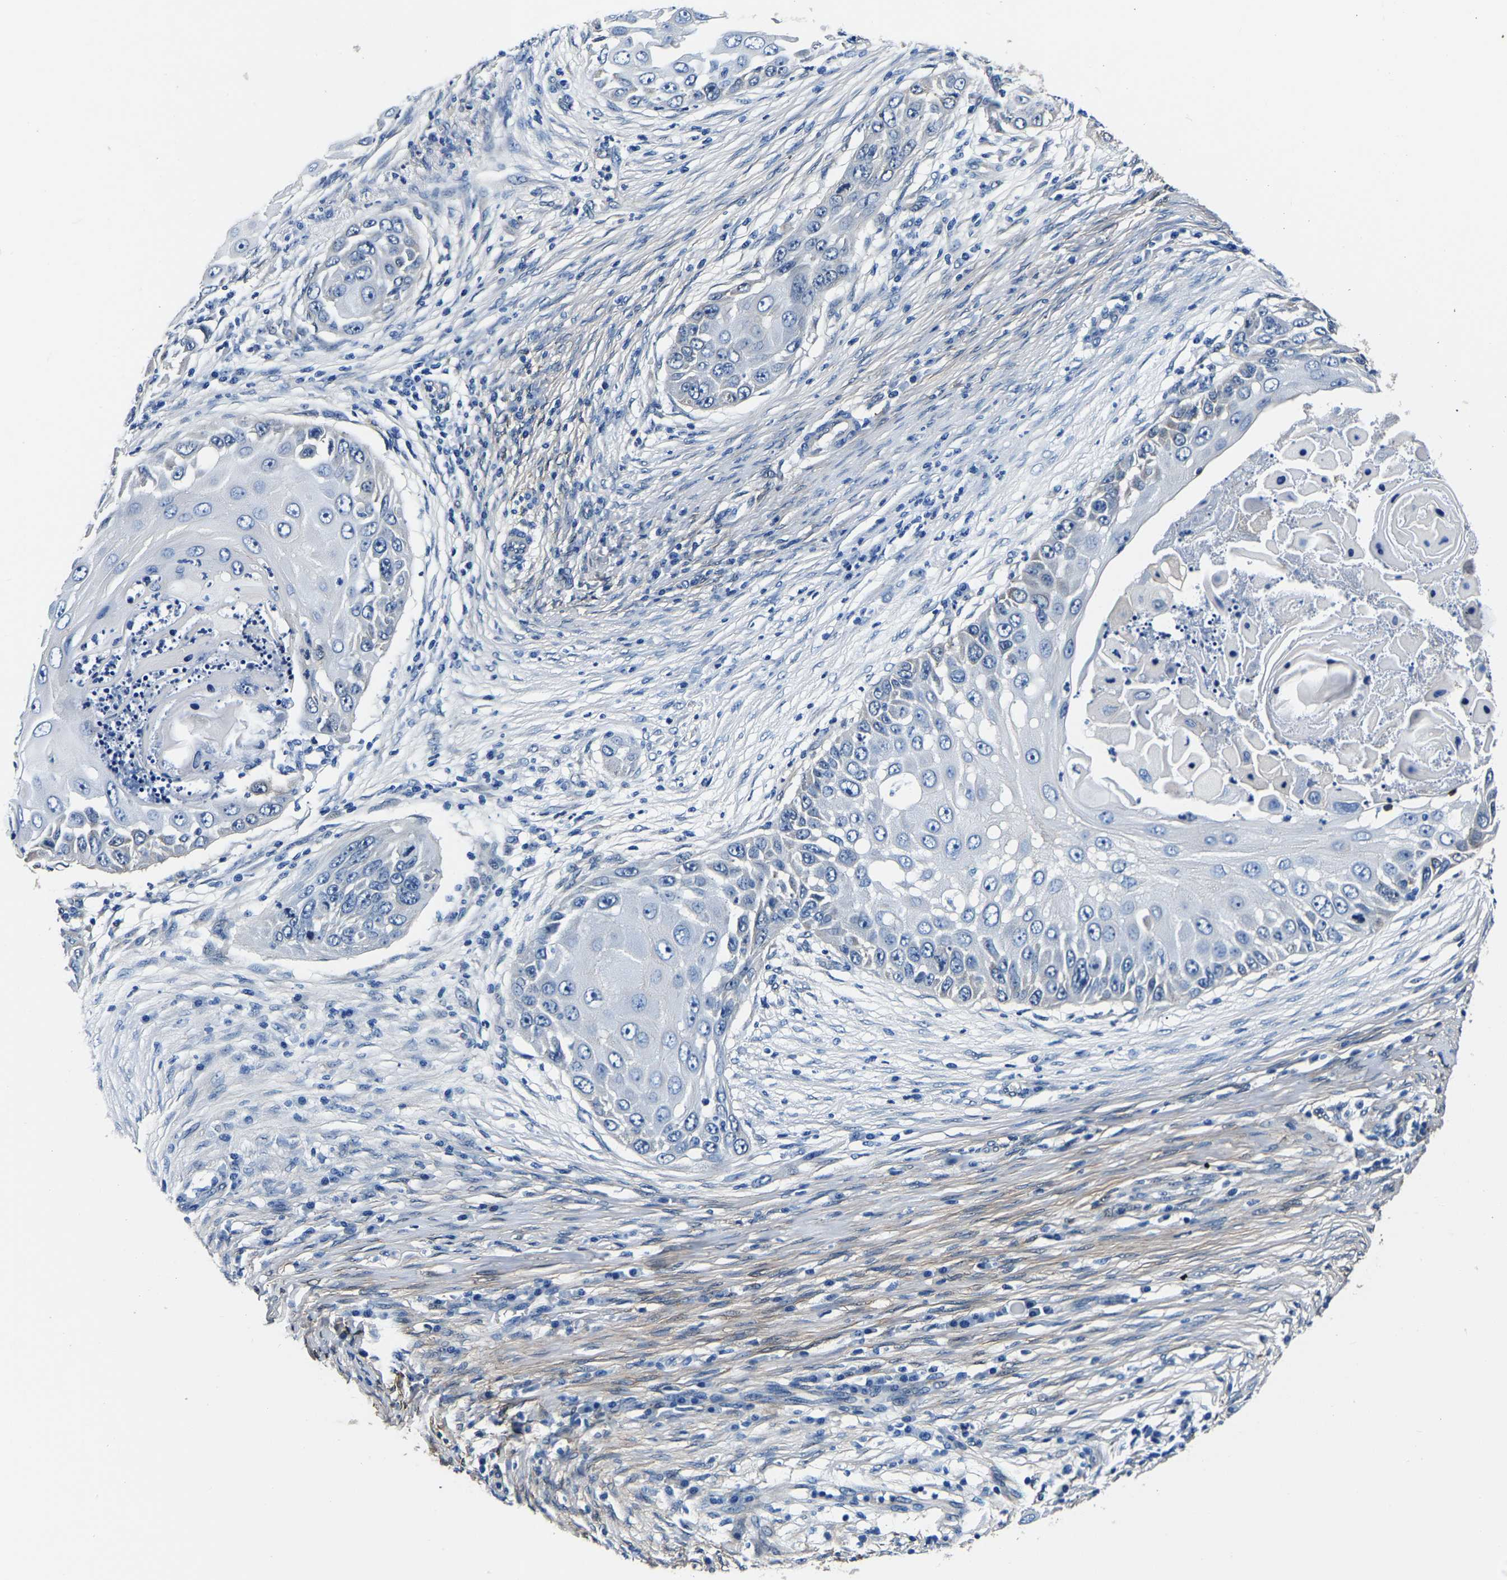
{"staining": {"intensity": "negative", "quantity": "none", "location": "none"}, "tissue": "skin cancer", "cell_type": "Tumor cells", "image_type": "cancer", "snomed": [{"axis": "morphology", "description": "Squamous cell carcinoma, NOS"}, {"axis": "topography", "description": "Skin"}], "caption": "Skin cancer (squamous cell carcinoma) was stained to show a protein in brown. There is no significant staining in tumor cells.", "gene": "S100A13", "patient": {"sex": "female", "age": 44}}